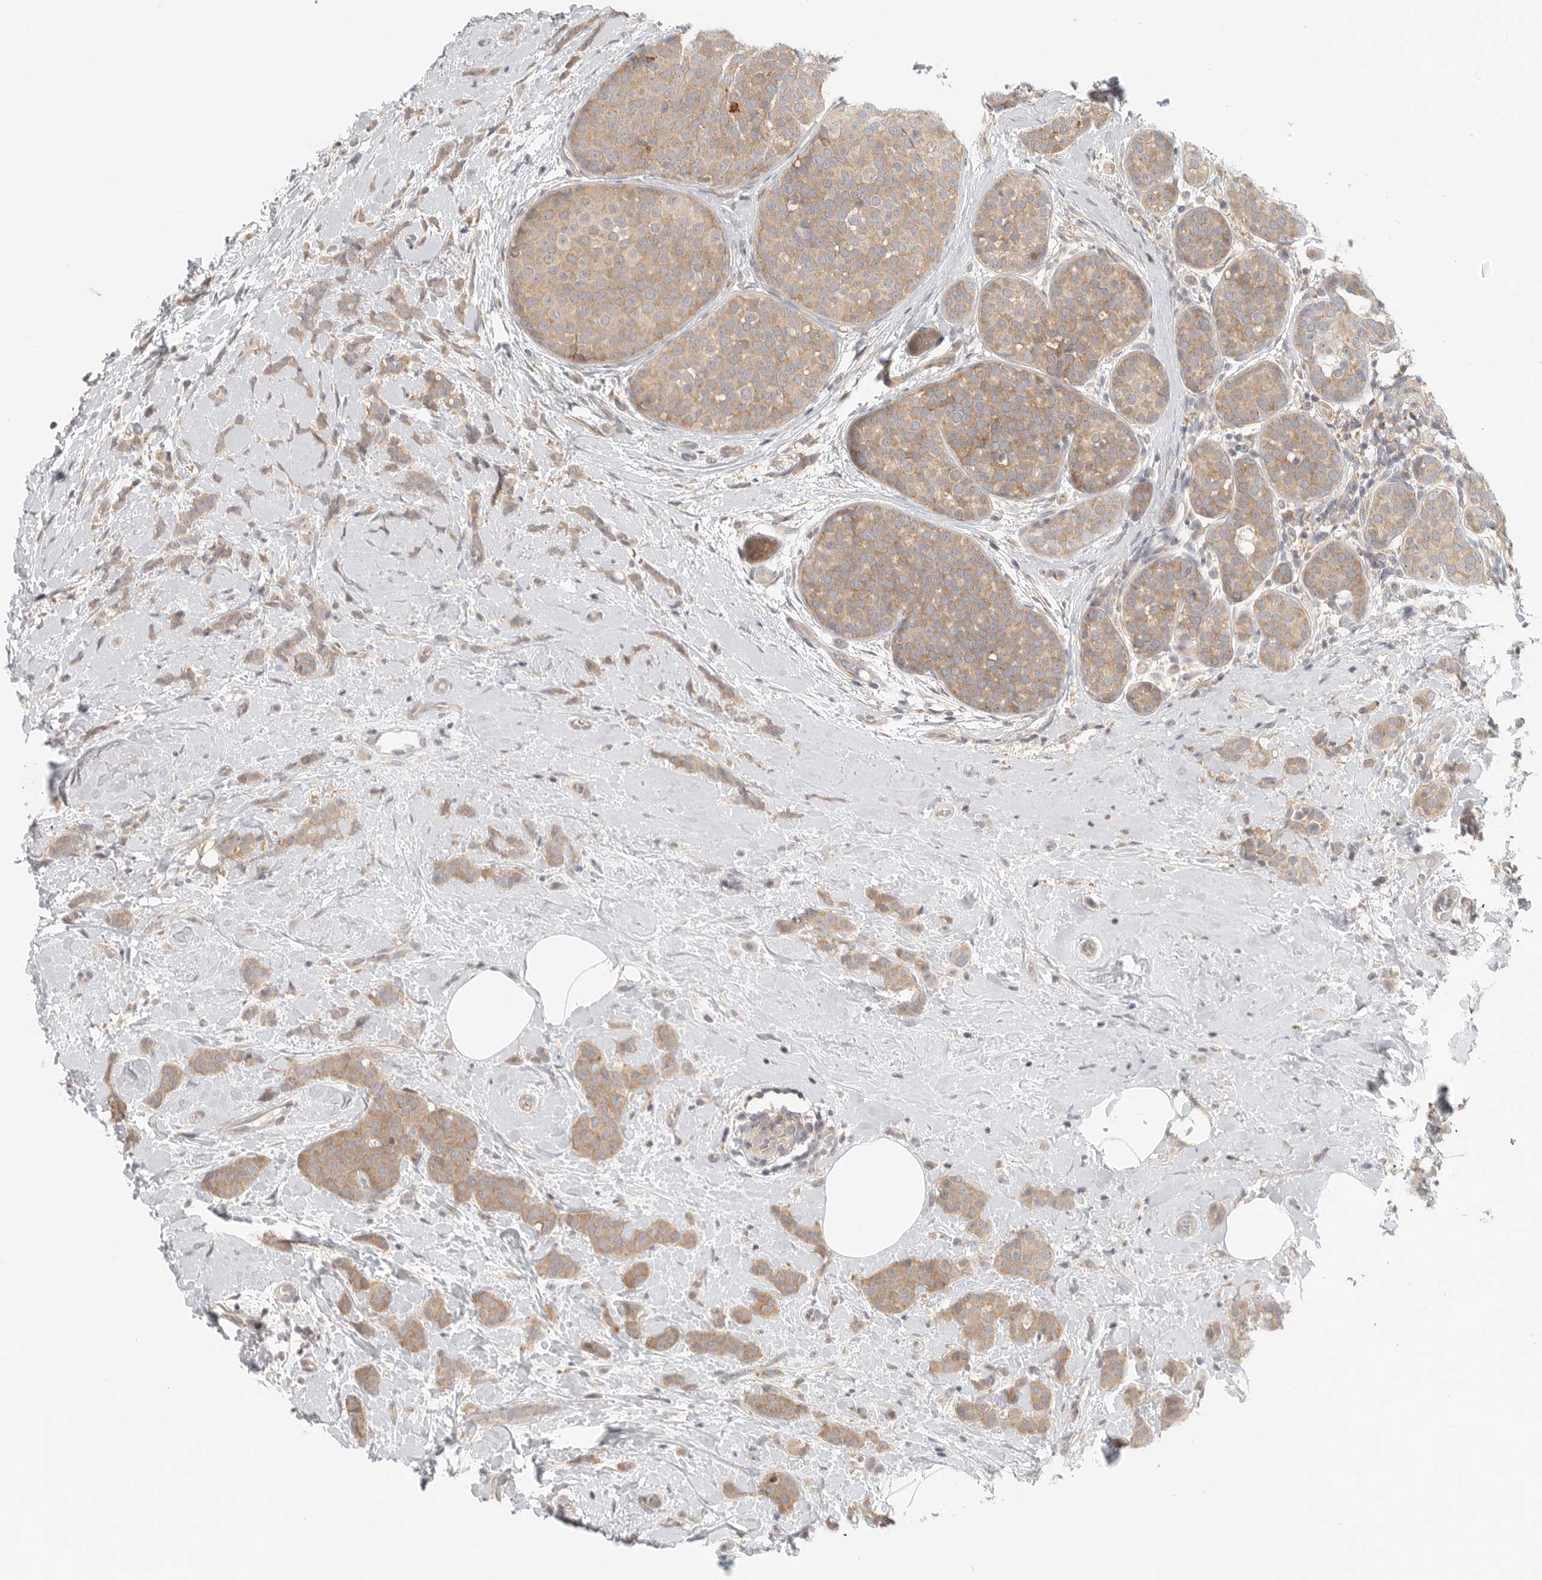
{"staining": {"intensity": "moderate", "quantity": ">75%", "location": "cytoplasmic/membranous"}, "tissue": "breast cancer", "cell_type": "Tumor cells", "image_type": "cancer", "snomed": [{"axis": "morphology", "description": "Lobular carcinoma, in situ"}, {"axis": "morphology", "description": "Lobular carcinoma"}, {"axis": "topography", "description": "Breast"}], "caption": "This photomicrograph reveals immunohistochemistry (IHC) staining of human lobular carcinoma in situ (breast), with medium moderate cytoplasmic/membranous positivity in approximately >75% of tumor cells.", "gene": "HDAC6", "patient": {"sex": "female", "age": 41}}